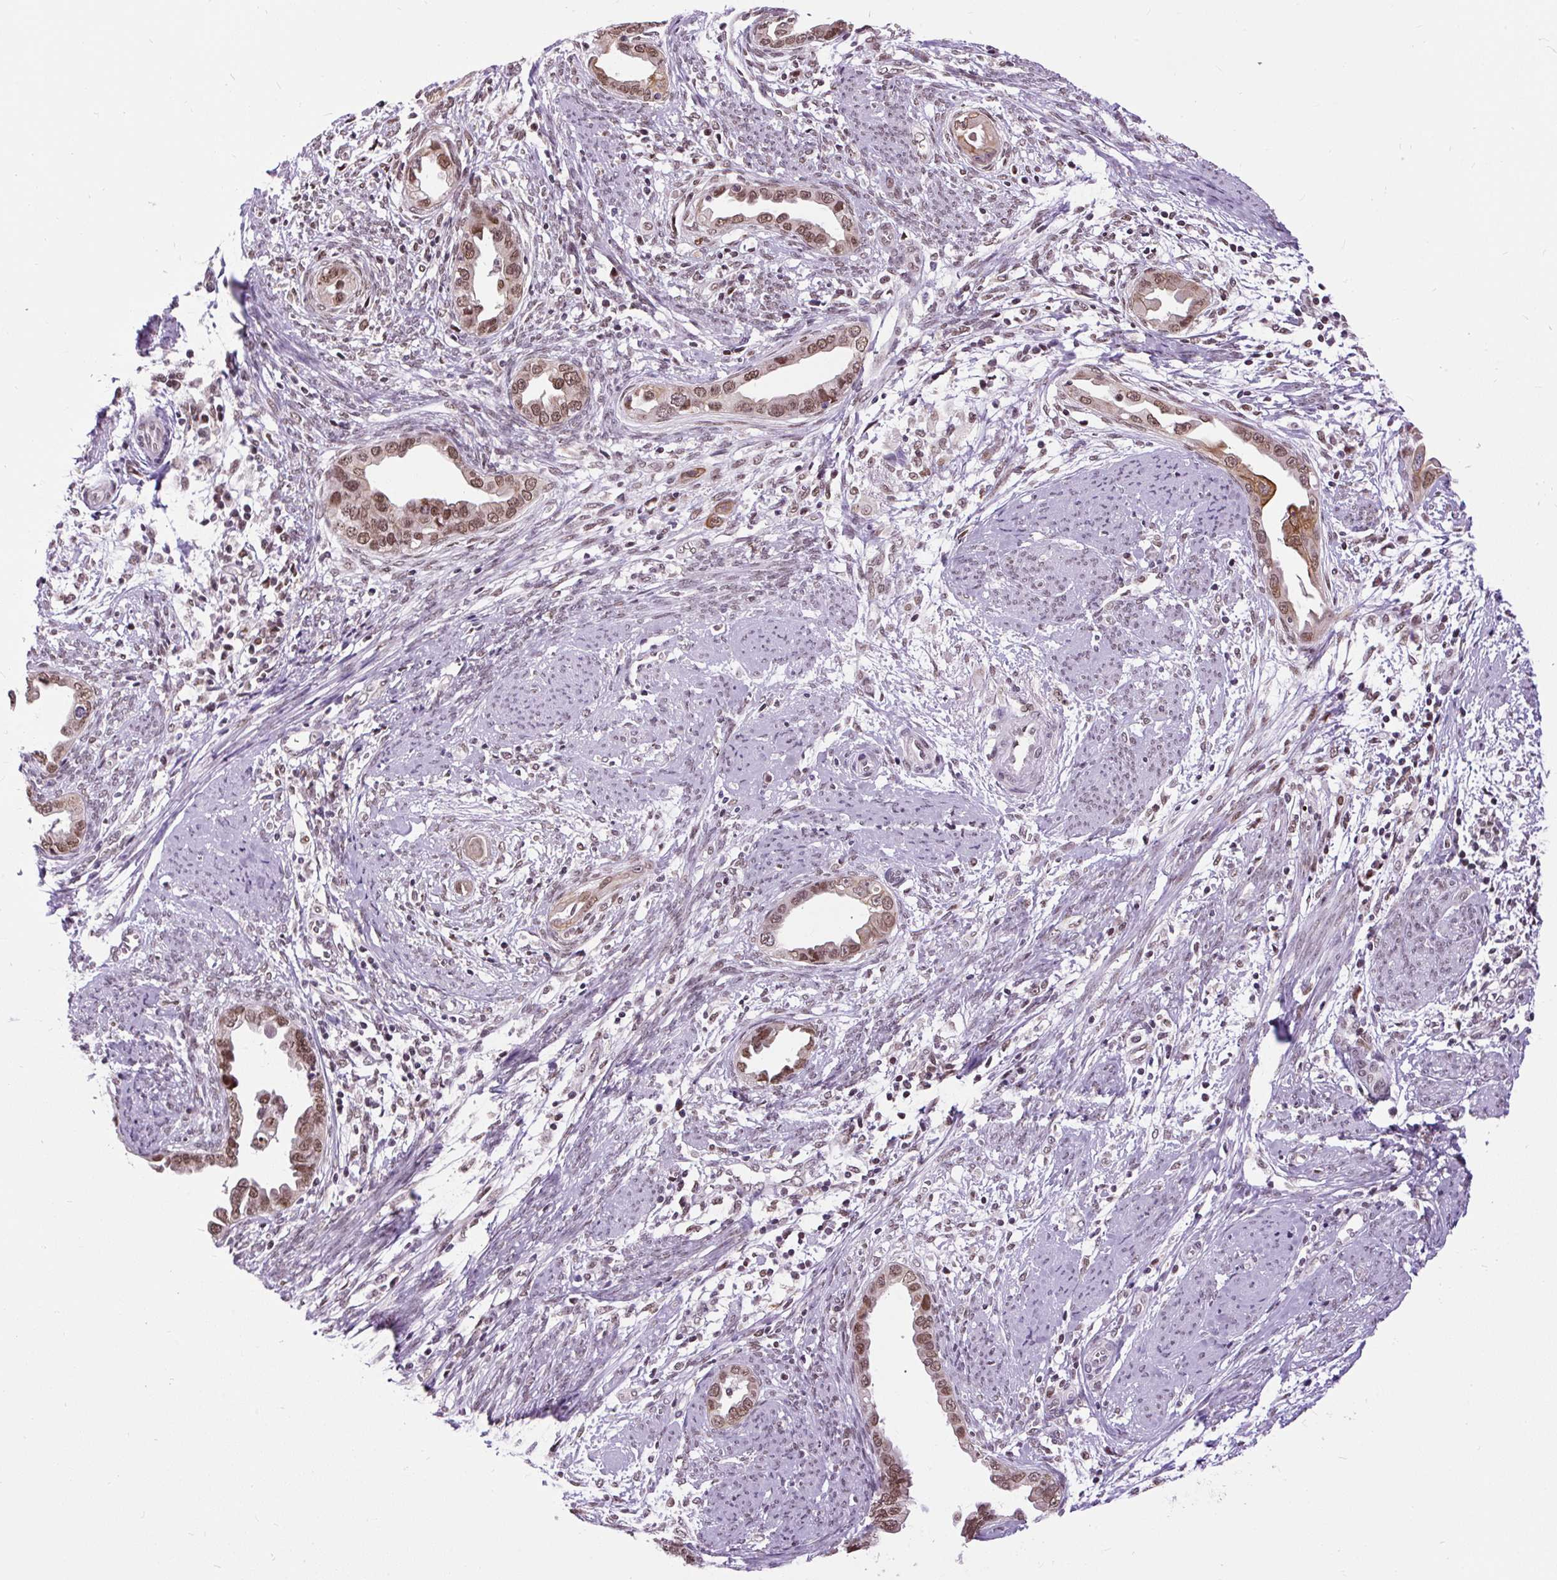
{"staining": {"intensity": "moderate", "quantity": ">75%", "location": "nuclear"}, "tissue": "endometrial cancer", "cell_type": "Tumor cells", "image_type": "cancer", "snomed": [{"axis": "morphology", "description": "Adenocarcinoma, NOS"}, {"axis": "topography", "description": "Endometrium"}], "caption": "Tumor cells show medium levels of moderate nuclear positivity in approximately >75% of cells in endometrial cancer (adenocarcinoma).", "gene": "ZNF672", "patient": {"sex": "female", "age": 57}}